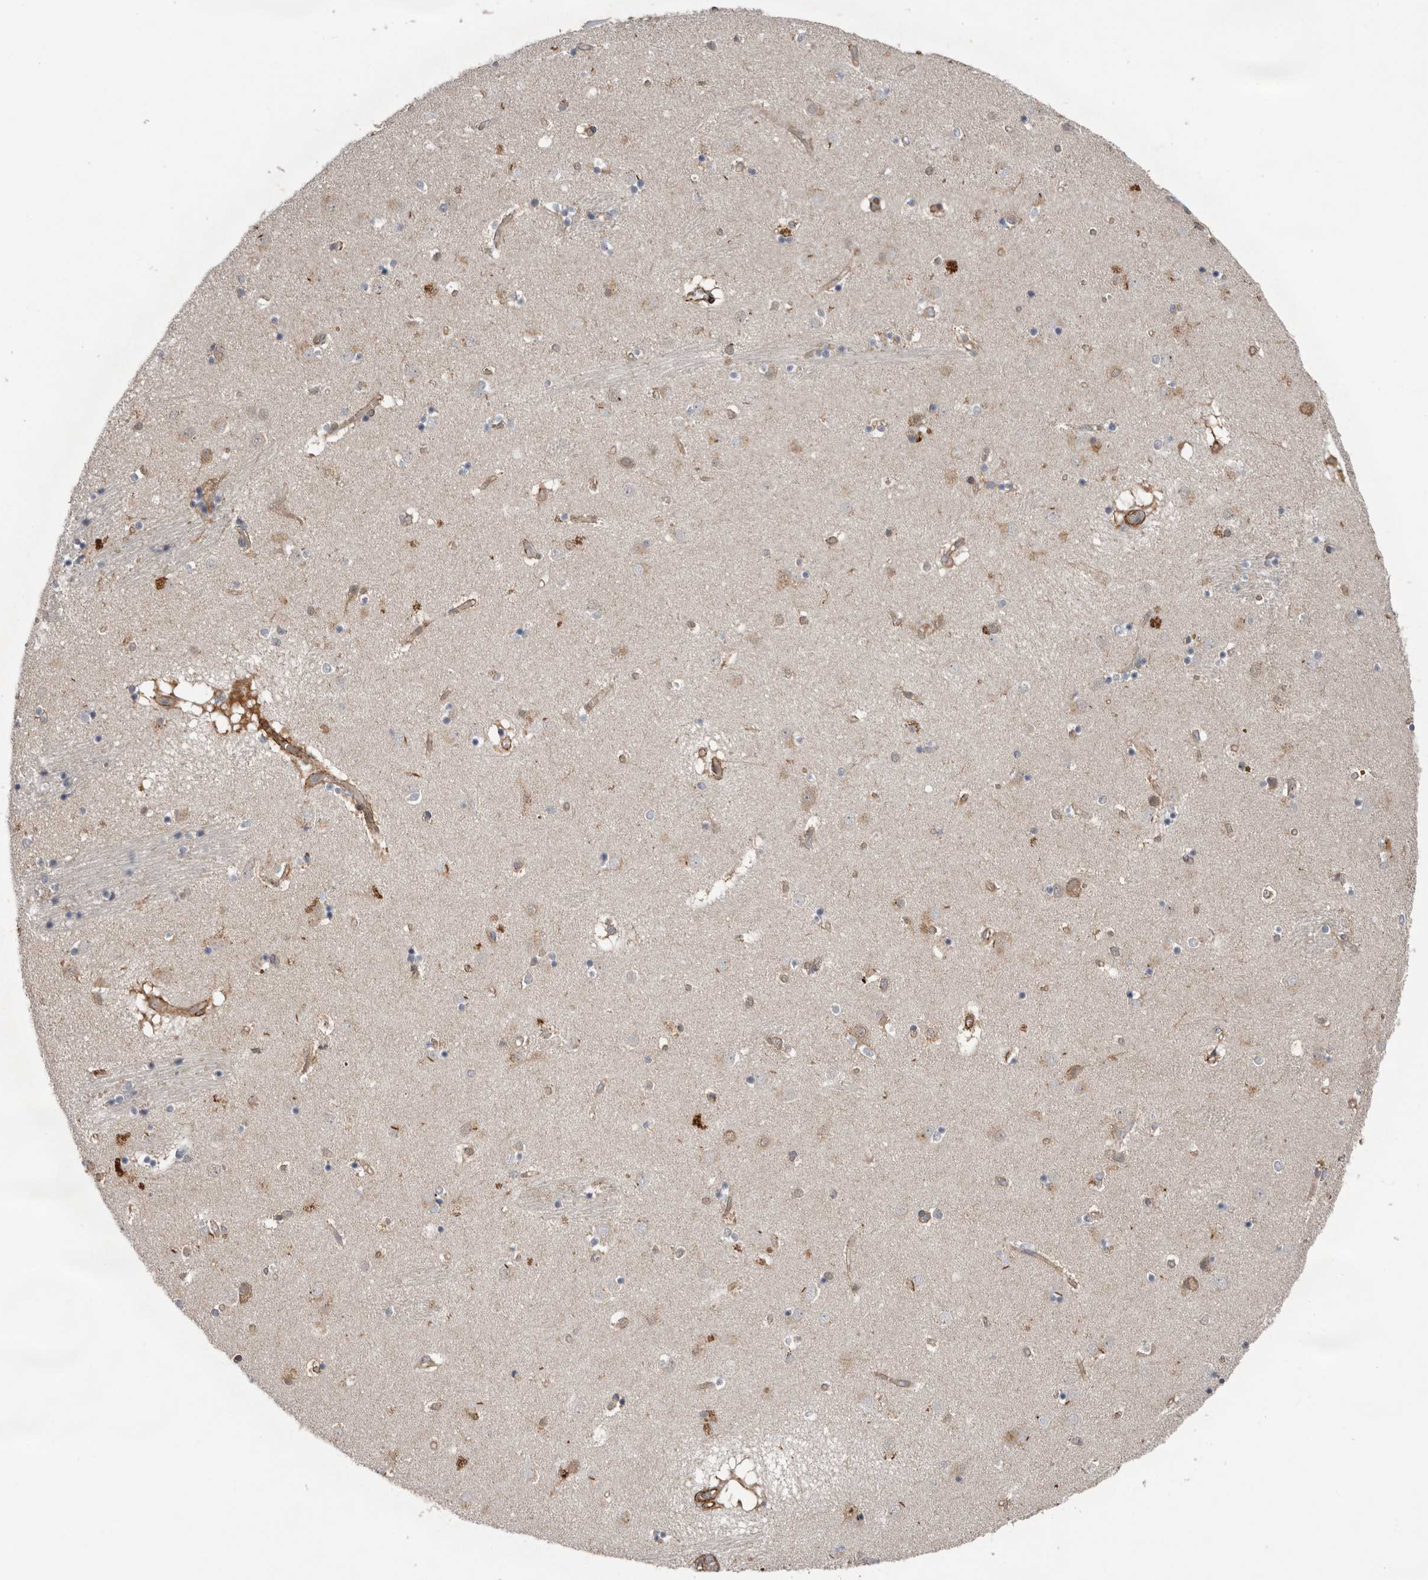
{"staining": {"intensity": "weak", "quantity": "<25%", "location": "cytoplasmic/membranous"}, "tissue": "caudate", "cell_type": "Glial cells", "image_type": "normal", "snomed": [{"axis": "morphology", "description": "Normal tissue, NOS"}, {"axis": "topography", "description": "Lateral ventricle wall"}], "caption": "This is an IHC micrograph of unremarkable human caudate. There is no staining in glial cells.", "gene": "RANBP17", "patient": {"sex": "male", "age": 70}}